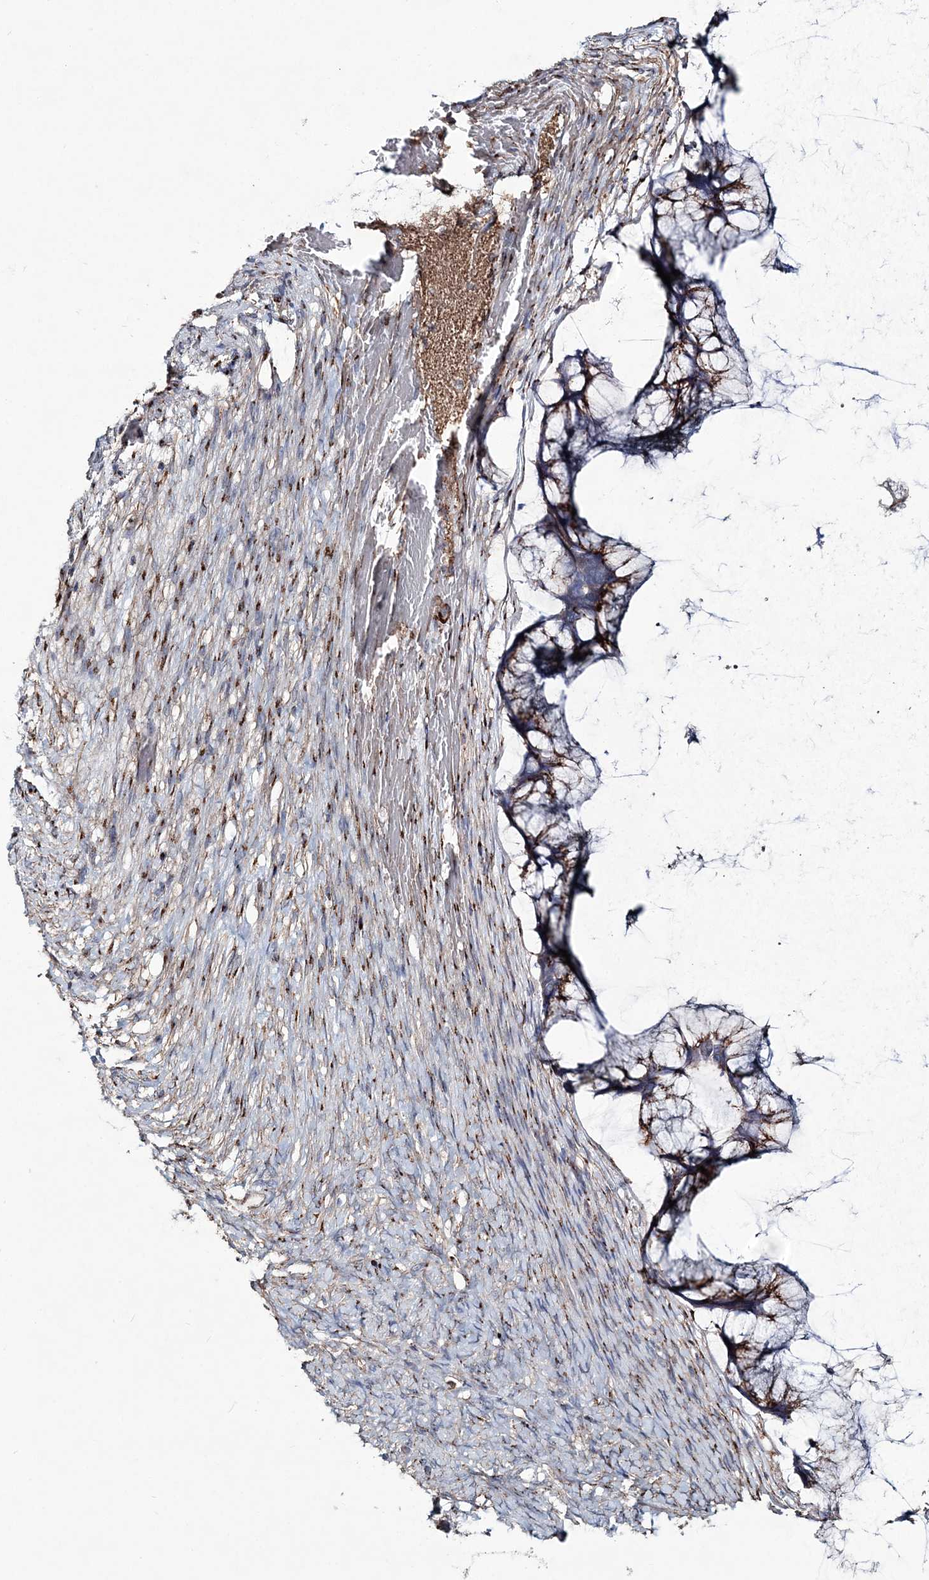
{"staining": {"intensity": "moderate", "quantity": ">75%", "location": "cytoplasmic/membranous"}, "tissue": "ovarian cancer", "cell_type": "Tumor cells", "image_type": "cancer", "snomed": [{"axis": "morphology", "description": "Cystadenocarcinoma, mucinous, NOS"}, {"axis": "topography", "description": "Ovary"}], "caption": "Moderate cytoplasmic/membranous positivity is appreciated in about >75% of tumor cells in mucinous cystadenocarcinoma (ovarian).", "gene": "MAN1A2", "patient": {"sex": "female", "age": 42}}